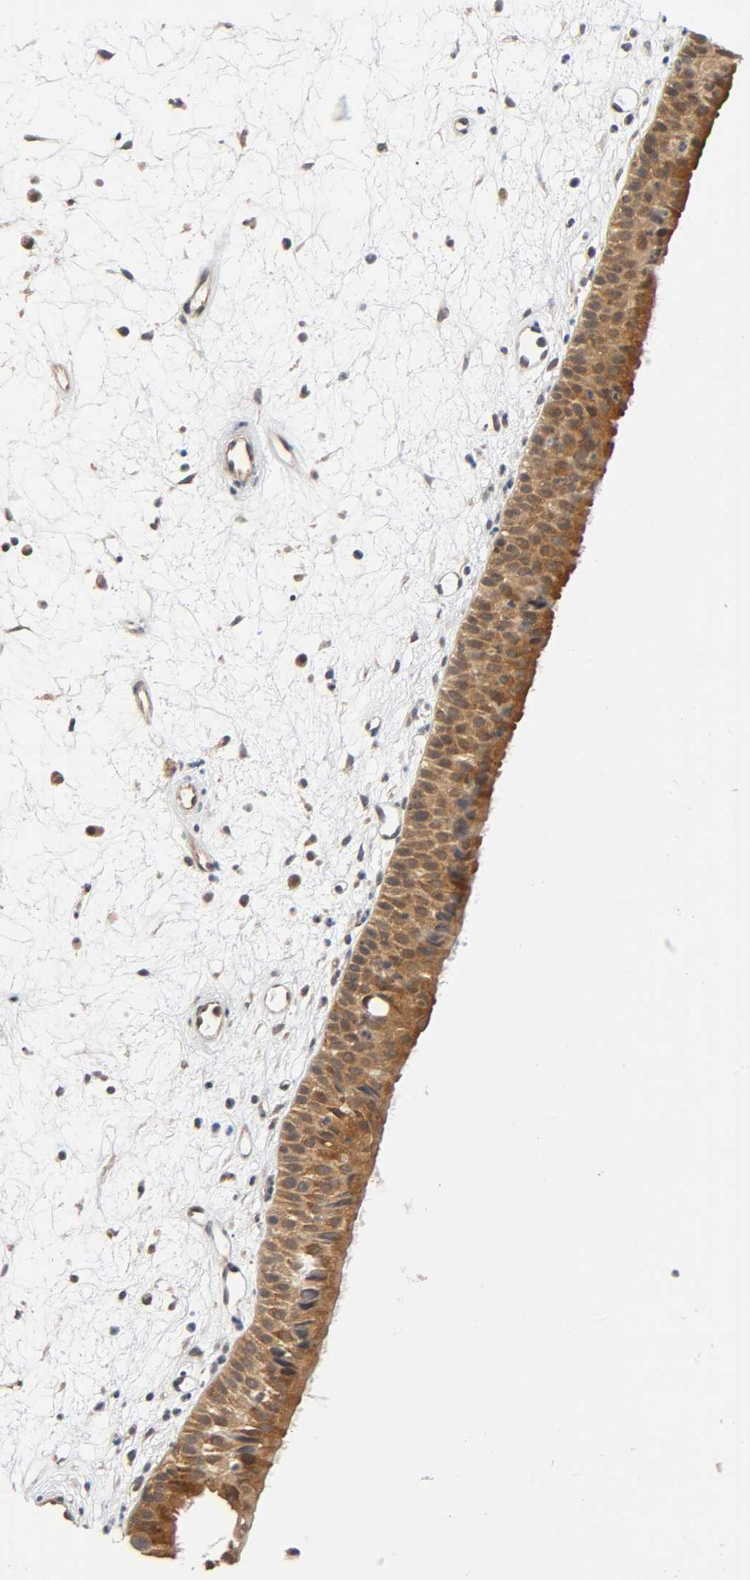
{"staining": {"intensity": "moderate", "quantity": ">75%", "location": "cytoplasmic/membranous"}, "tissue": "nasopharynx", "cell_type": "Respiratory epithelial cells", "image_type": "normal", "snomed": [{"axis": "morphology", "description": "Normal tissue, NOS"}, {"axis": "topography", "description": "Nasopharynx"}], "caption": "Protein analysis of benign nasopharynx demonstrates moderate cytoplasmic/membranous positivity in approximately >75% of respiratory epithelial cells. (DAB IHC with brightfield microscopy, high magnification).", "gene": "PRKAB1", "patient": {"sex": "female", "age": 54}}